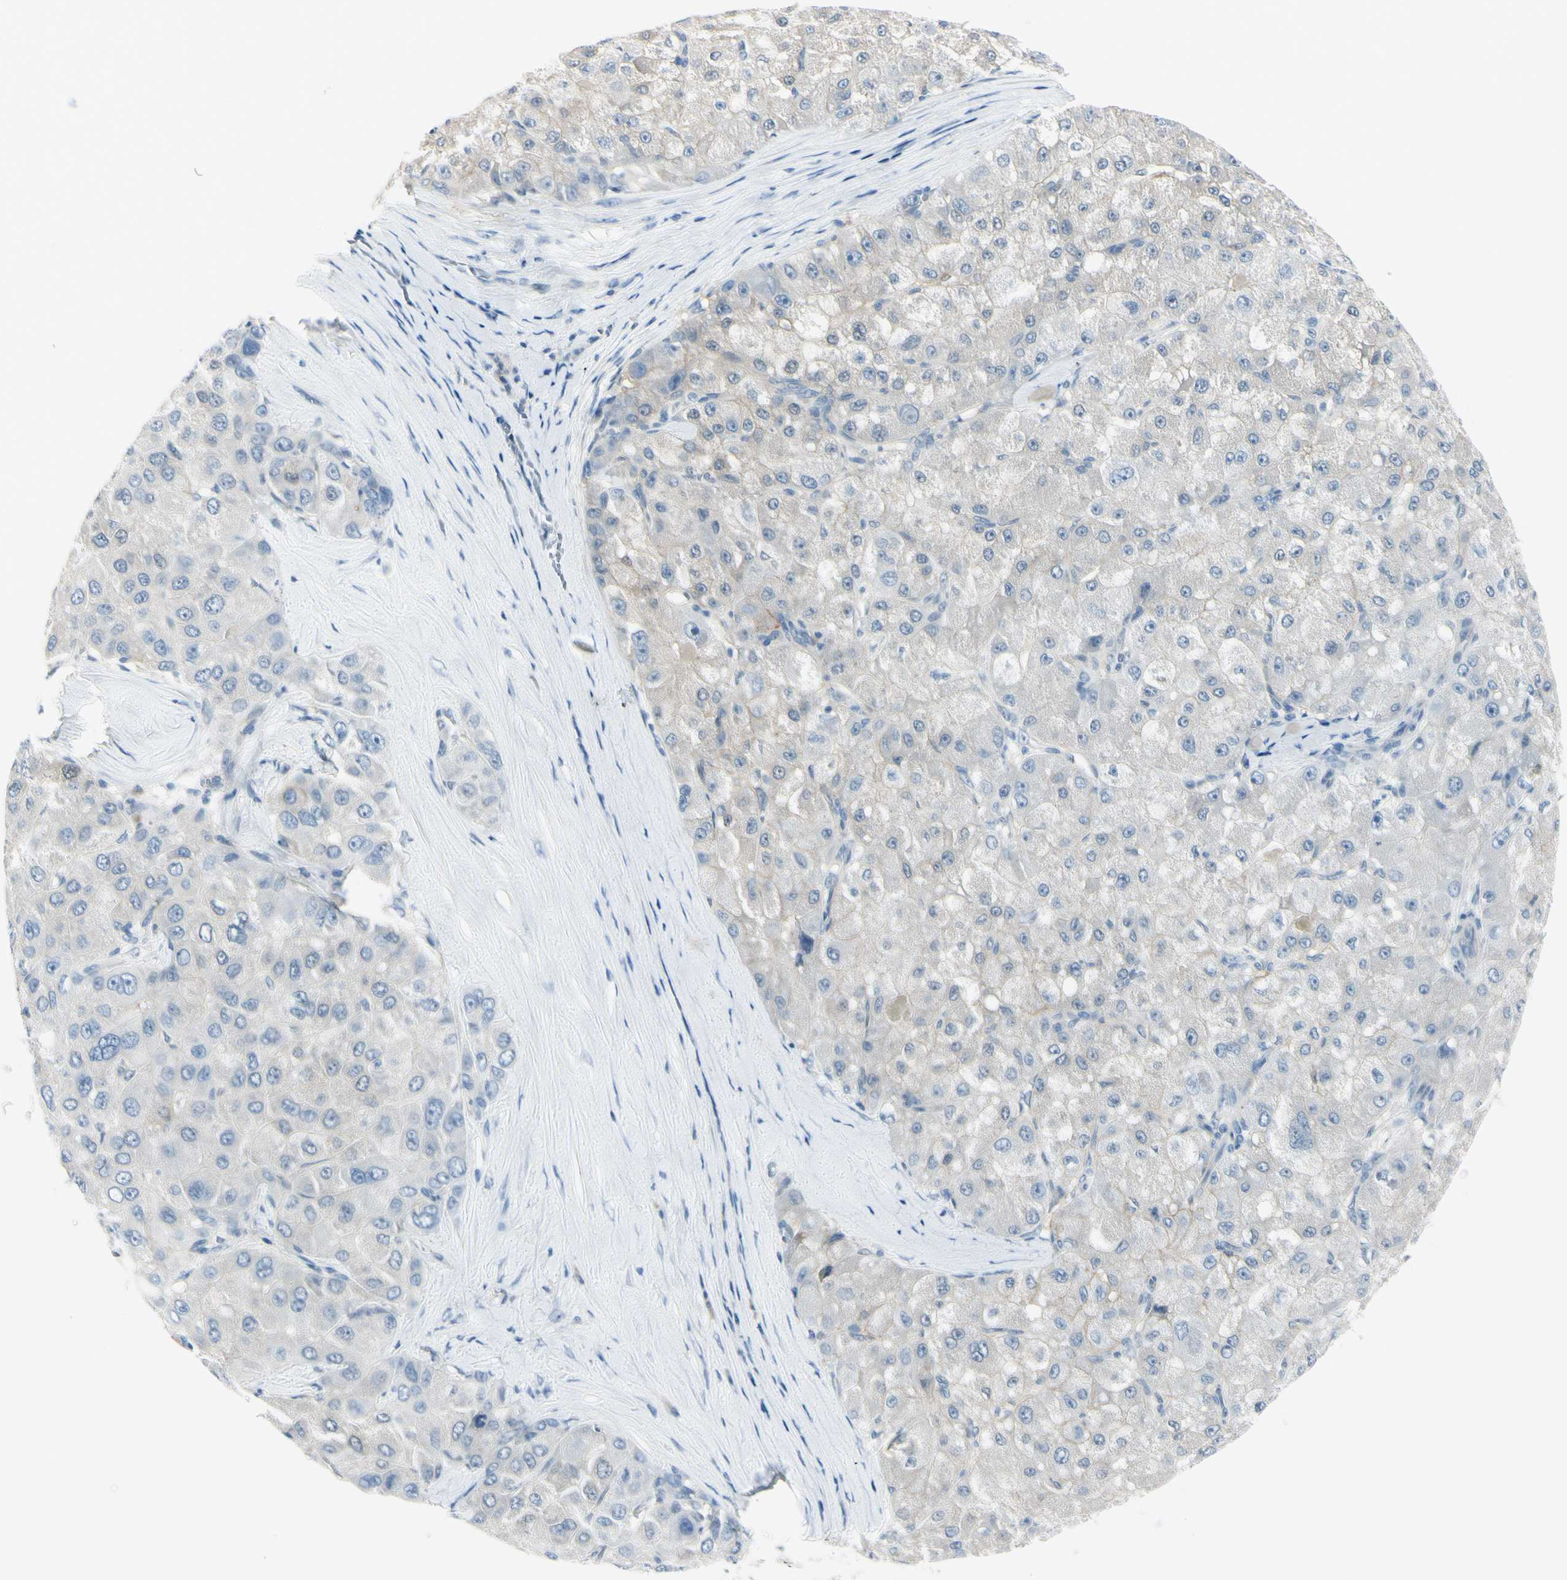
{"staining": {"intensity": "weak", "quantity": "<25%", "location": "cytoplasmic/membranous"}, "tissue": "liver cancer", "cell_type": "Tumor cells", "image_type": "cancer", "snomed": [{"axis": "morphology", "description": "Carcinoma, Hepatocellular, NOS"}, {"axis": "topography", "description": "Liver"}], "caption": "Tumor cells are negative for brown protein staining in liver cancer (hepatocellular carcinoma).", "gene": "ASB9", "patient": {"sex": "male", "age": 80}}